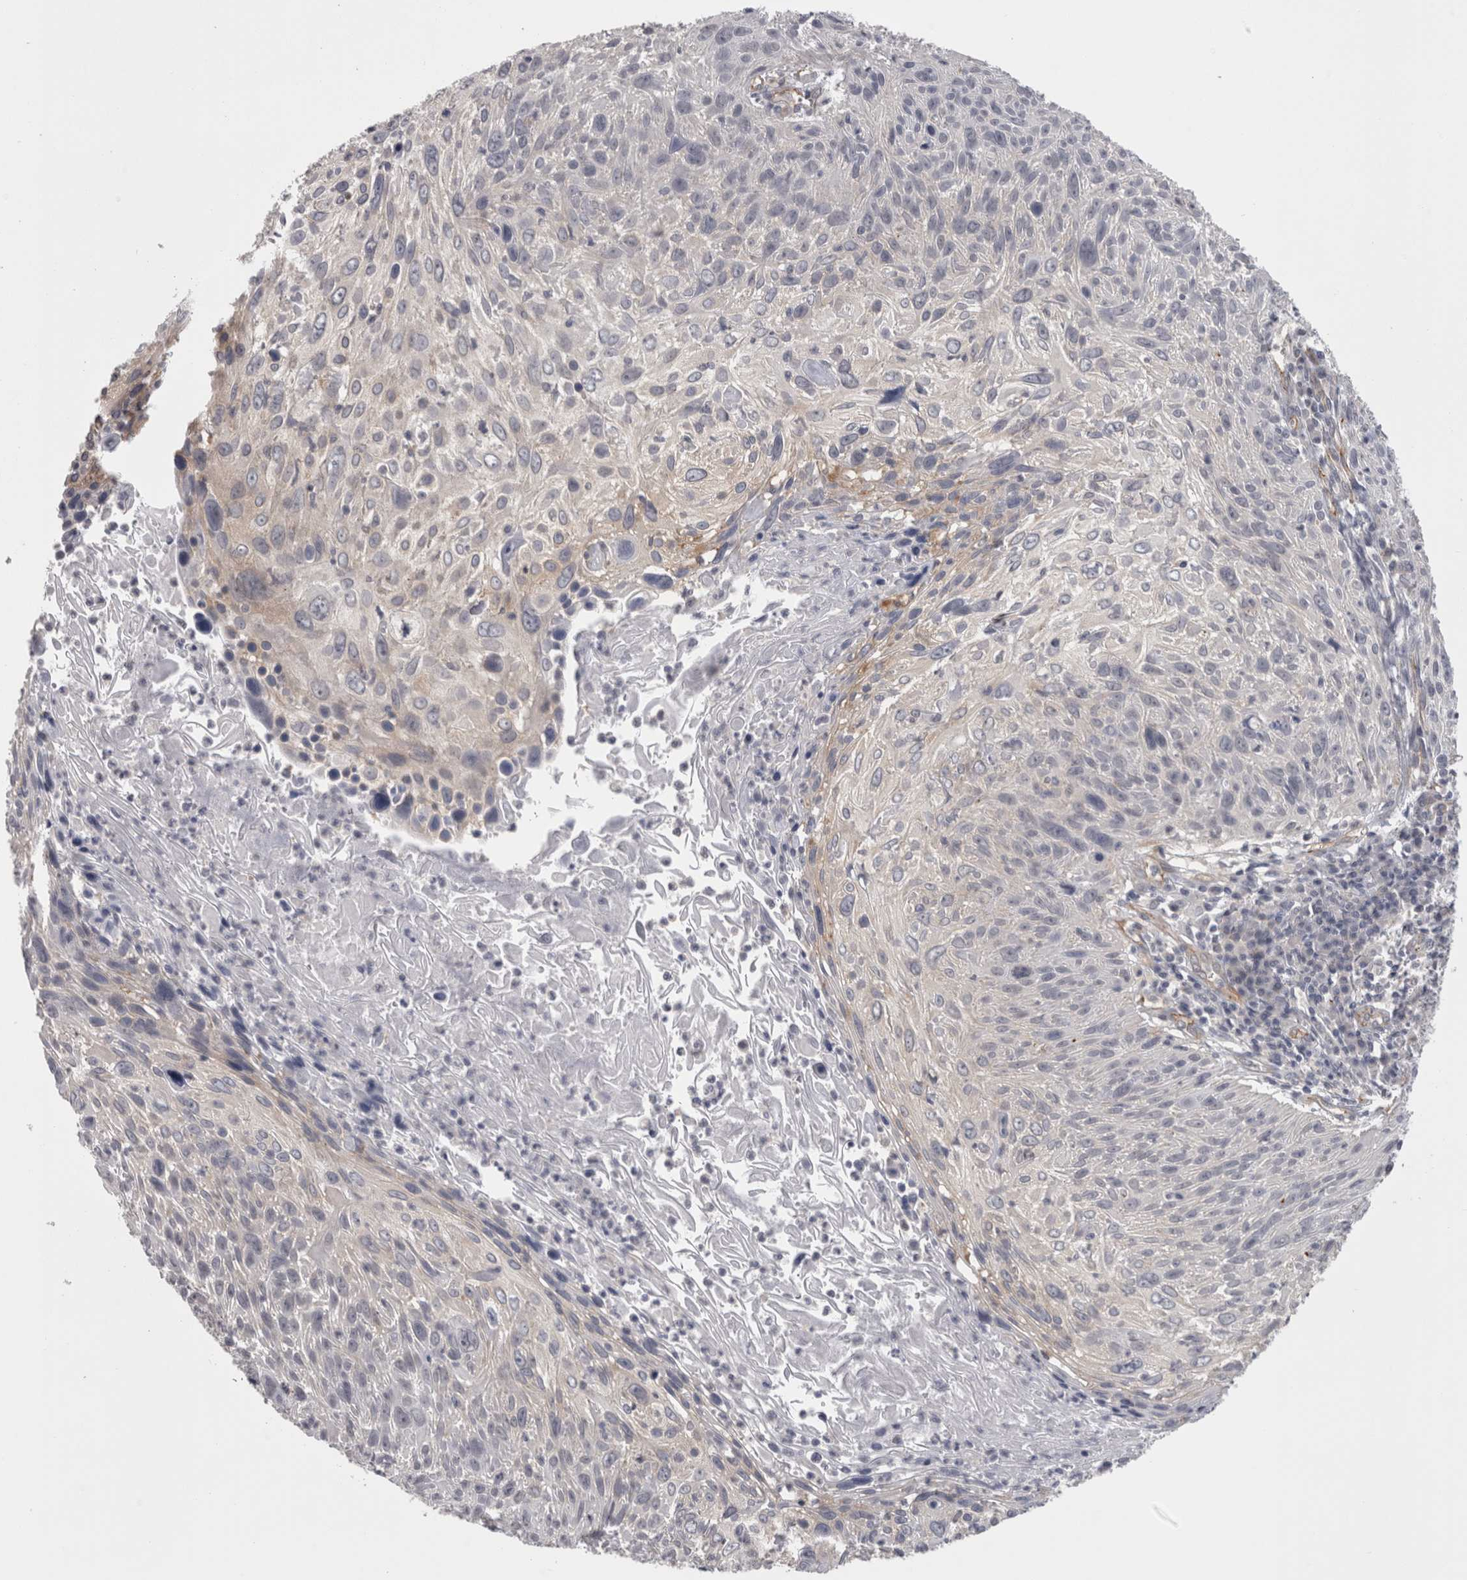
{"staining": {"intensity": "negative", "quantity": "none", "location": "none"}, "tissue": "cervical cancer", "cell_type": "Tumor cells", "image_type": "cancer", "snomed": [{"axis": "morphology", "description": "Squamous cell carcinoma, NOS"}, {"axis": "topography", "description": "Cervix"}], "caption": "This image is of cervical squamous cell carcinoma stained with immunohistochemistry to label a protein in brown with the nuclei are counter-stained blue. There is no staining in tumor cells.", "gene": "LYZL6", "patient": {"sex": "female", "age": 51}}